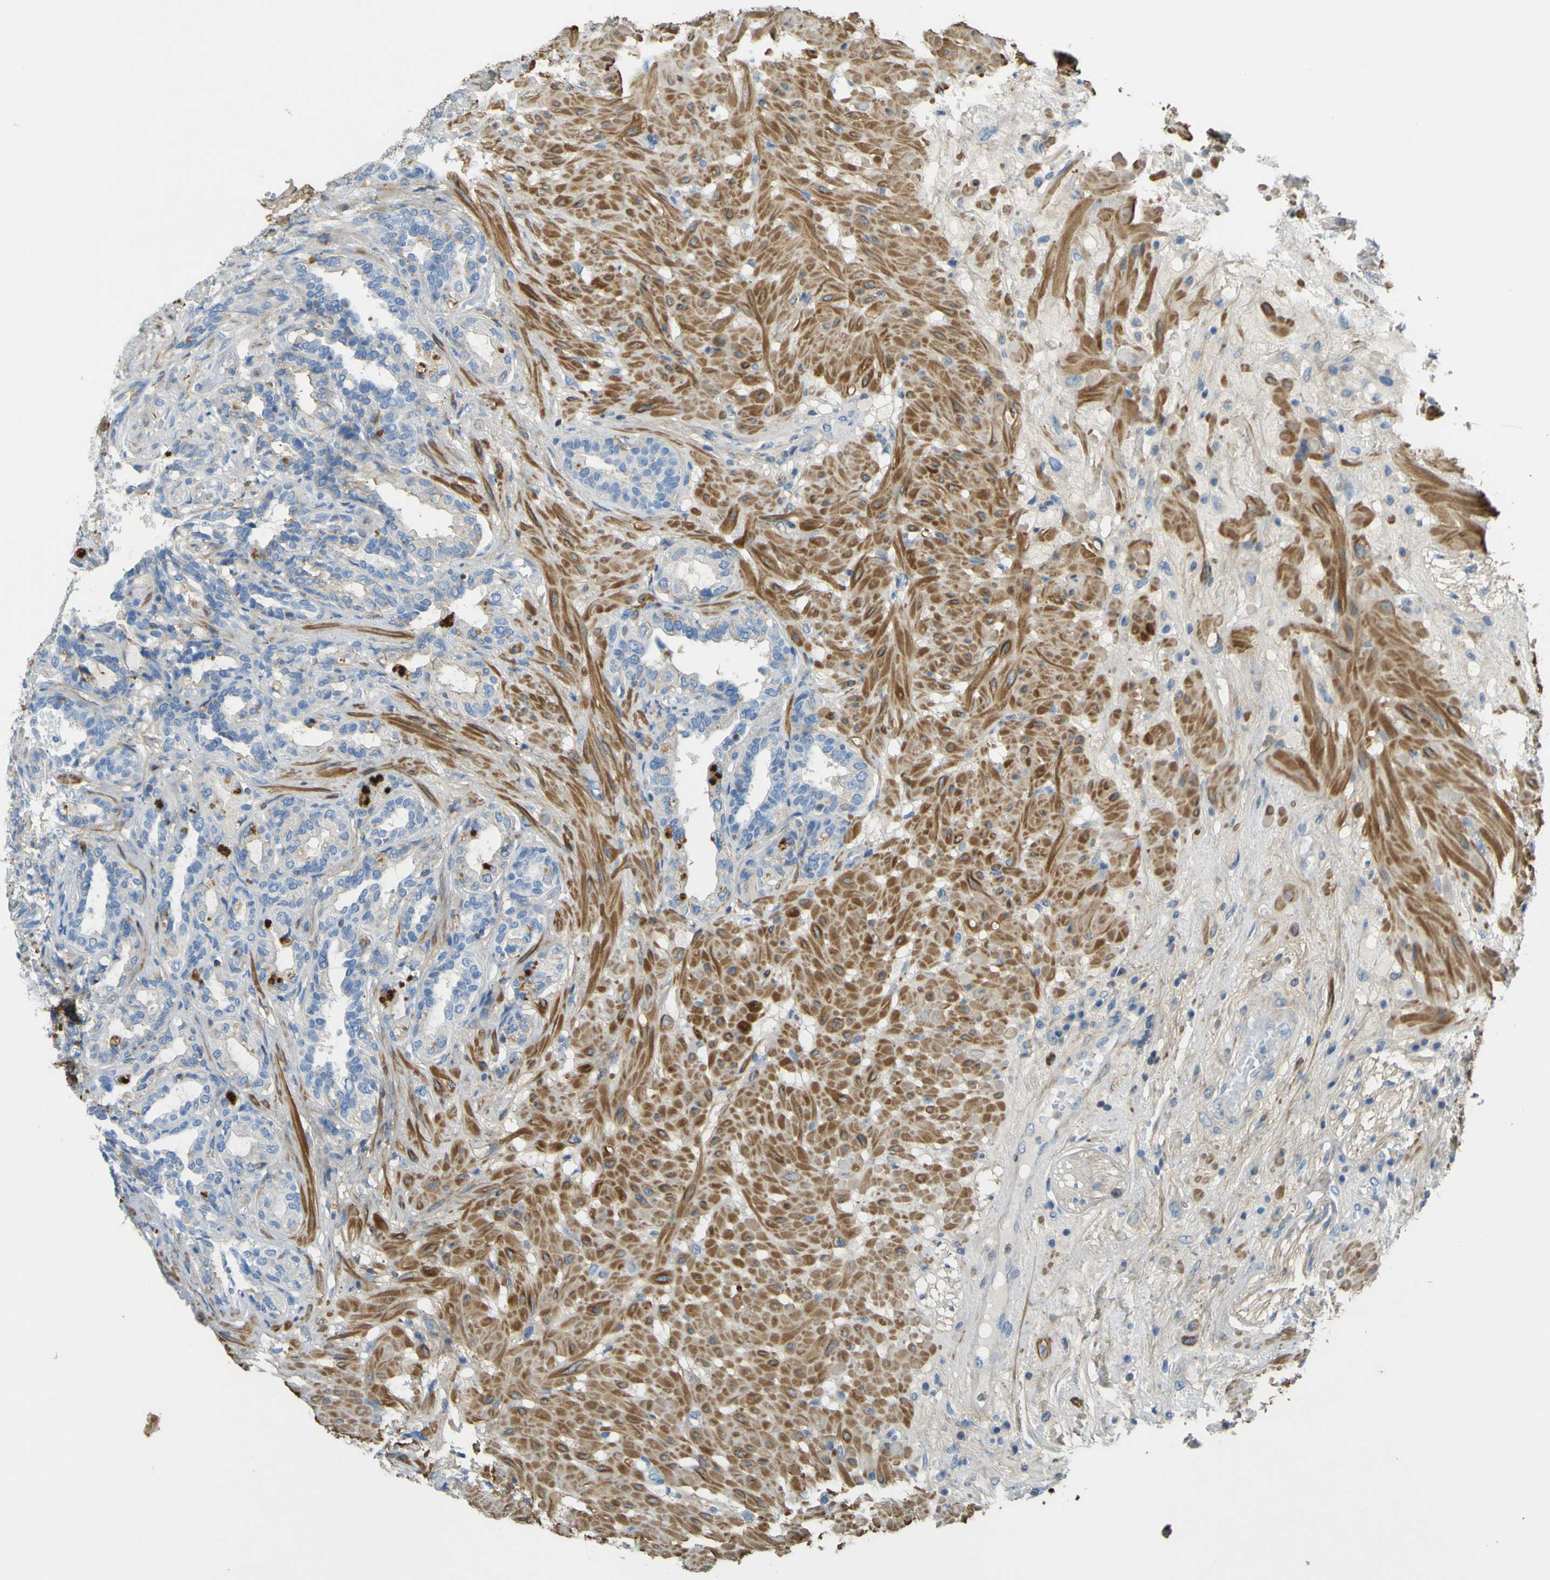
{"staining": {"intensity": "moderate", "quantity": "<25%", "location": "cytoplasmic/membranous"}, "tissue": "seminal vesicle", "cell_type": "Glandular cells", "image_type": "normal", "snomed": [{"axis": "morphology", "description": "Normal tissue, NOS"}, {"axis": "topography", "description": "Seminal veicle"}], "caption": "Glandular cells exhibit low levels of moderate cytoplasmic/membranous staining in about <25% of cells in normal seminal vesicle. Using DAB (3,3'-diaminobenzidine) (brown) and hematoxylin (blue) stains, captured at high magnification using brightfield microscopy.", "gene": "OGN", "patient": {"sex": "male", "age": 61}}